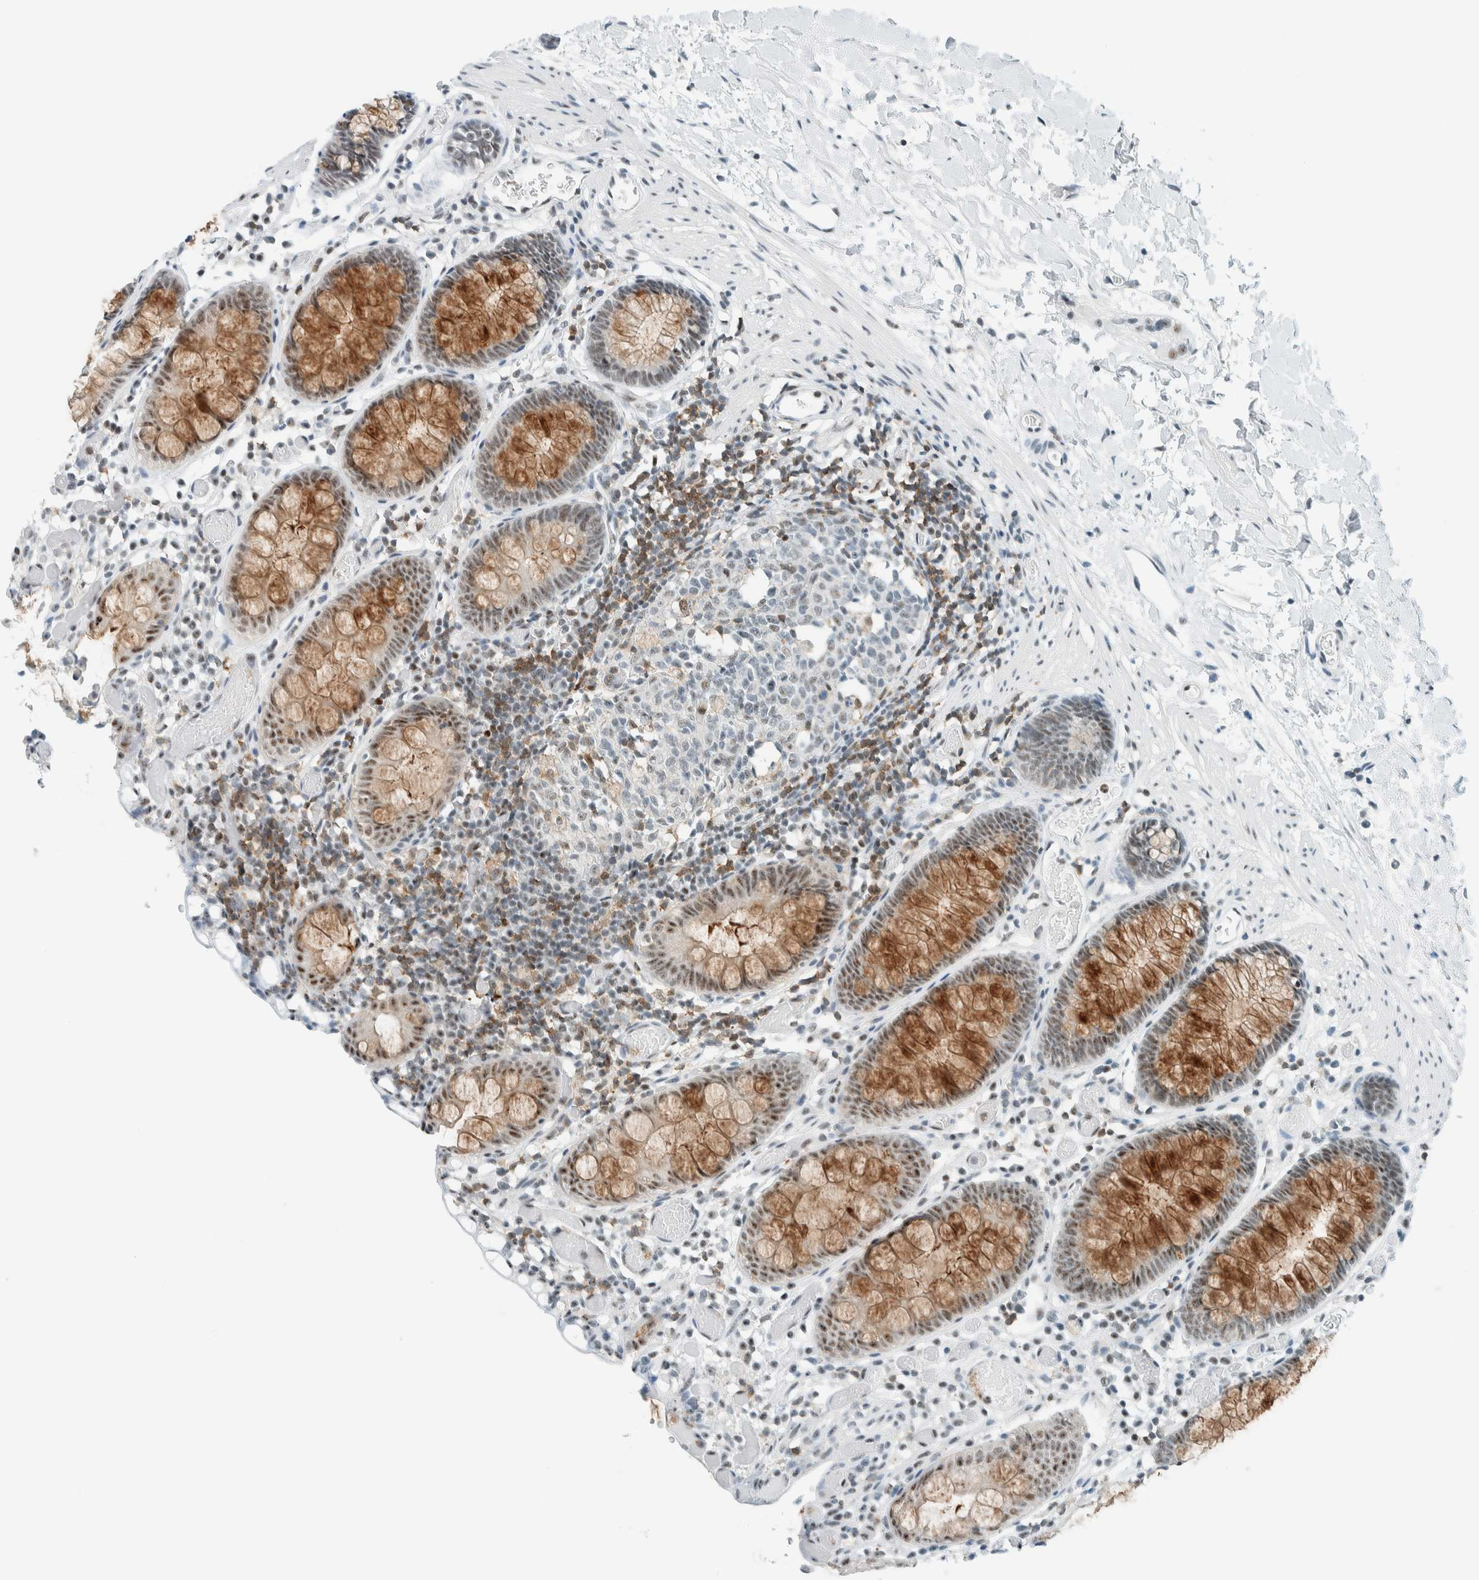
{"staining": {"intensity": "moderate", "quantity": ">75%", "location": "nuclear"}, "tissue": "colon", "cell_type": "Endothelial cells", "image_type": "normal", "snomed": [{"axis": "morphology", "description": "Normal tissue, NOS"}, {"axis": "topography", "description": "Colon"}], "caption": "The image displays a brown stain indicating the presence of a protein in the nuclear of endothelial cells in colon. The staining was performed using DAB, with brown indicating positive protein expression. Nuclei are stained blue with hematoxylin.", "gene": "CYSRT1", "patient": {"sex": "male", "age": 14}}